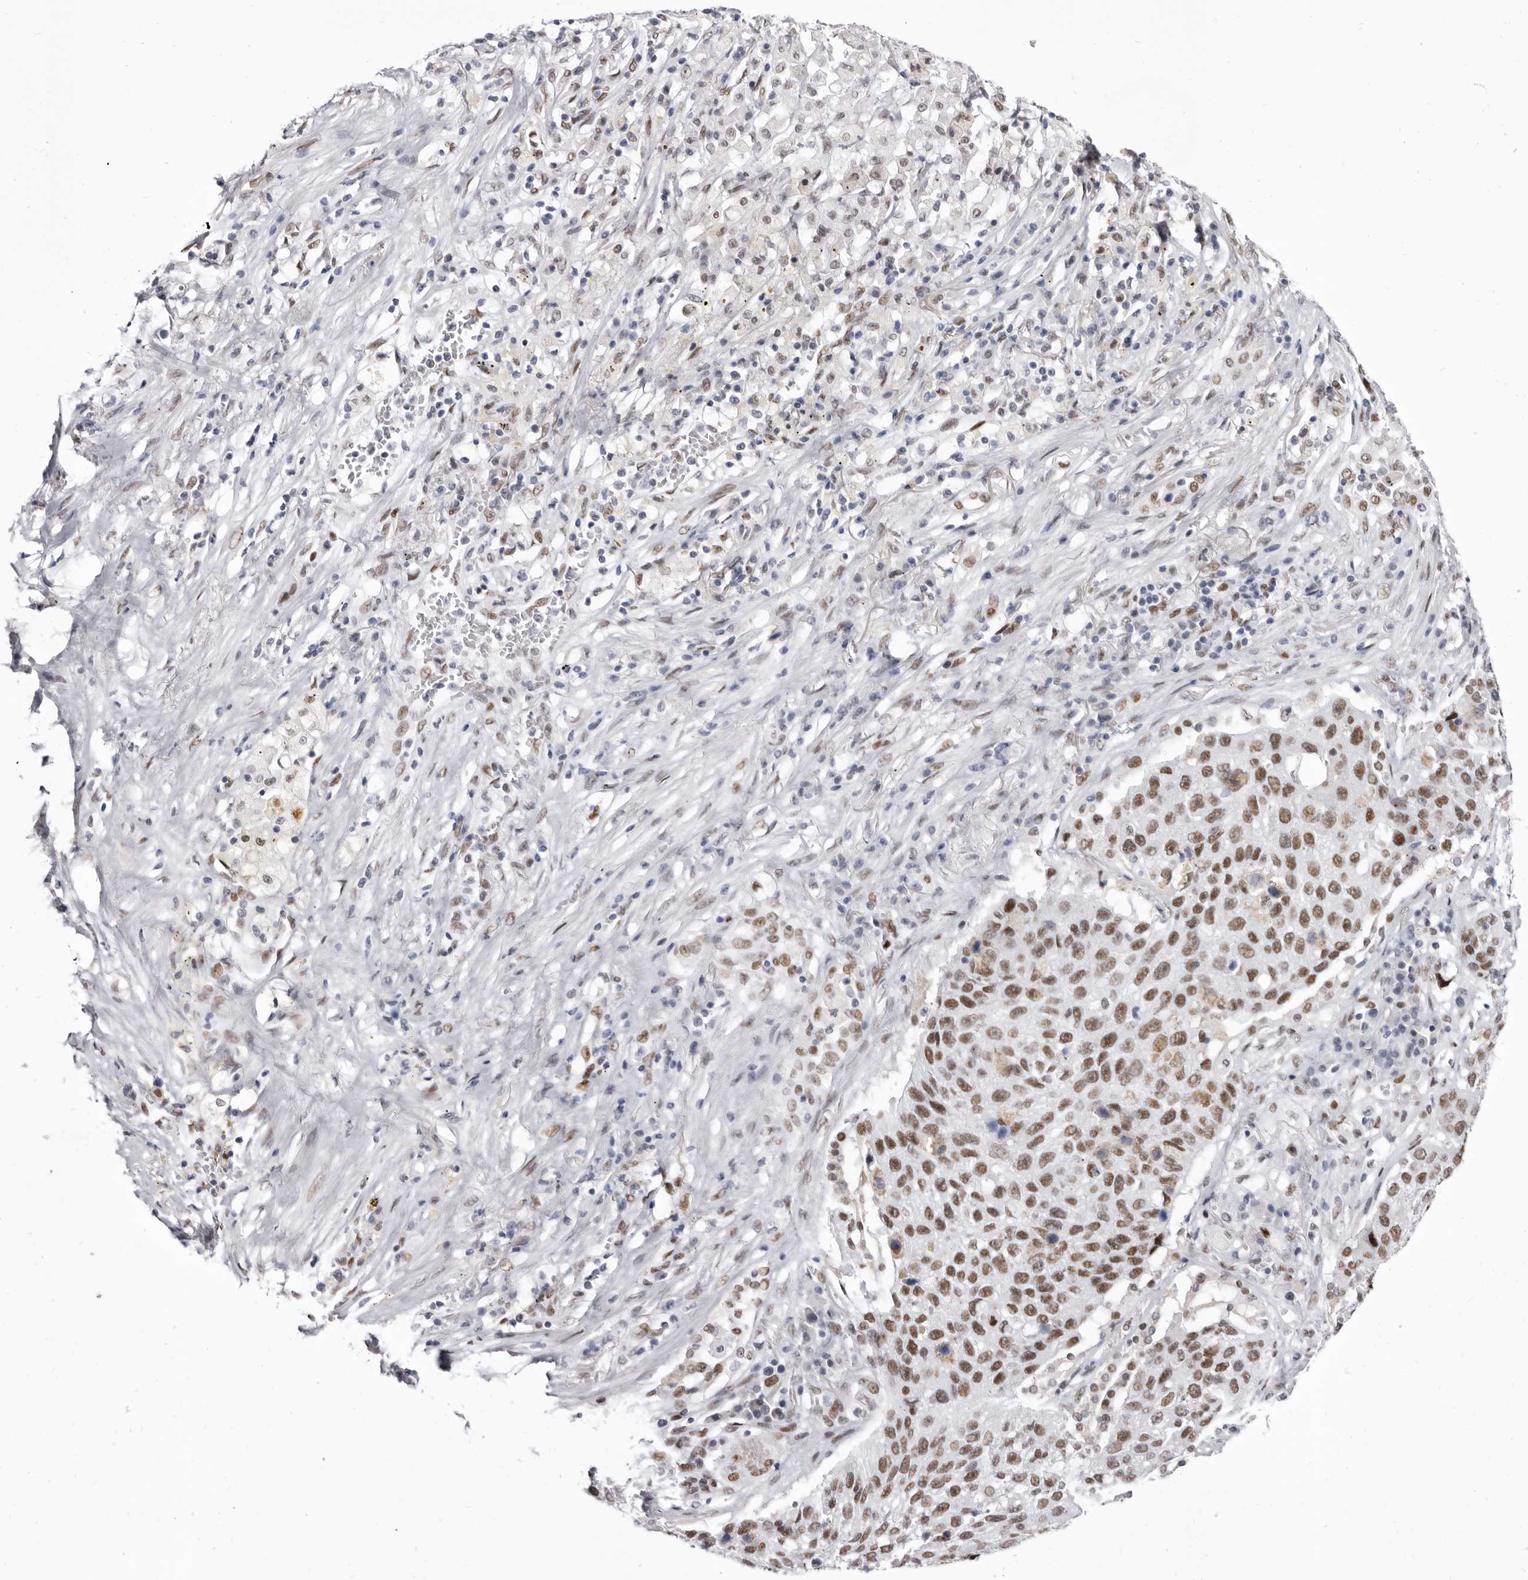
{"staining": {"intensity": "moderate", "quantity": ">75%", "location": "nuclear"}, "tissue": "lung cancer", "cell_type": "Tumor cells", "image_type": "cancer", "snomed": [{"axis": "morphology", "description": "Squamous cell carcinoma, NOS"}, {"axis": "topography", "description": "Lung"}], "caption": "Lung cancer (squamous cell carcinoma) stained for a protein (brown) demonstrates moderate nuclear positive staining in about >75% of tumor cells.", "gene": "ZNF326", "patient": {"sex": "male", "age": 61}}